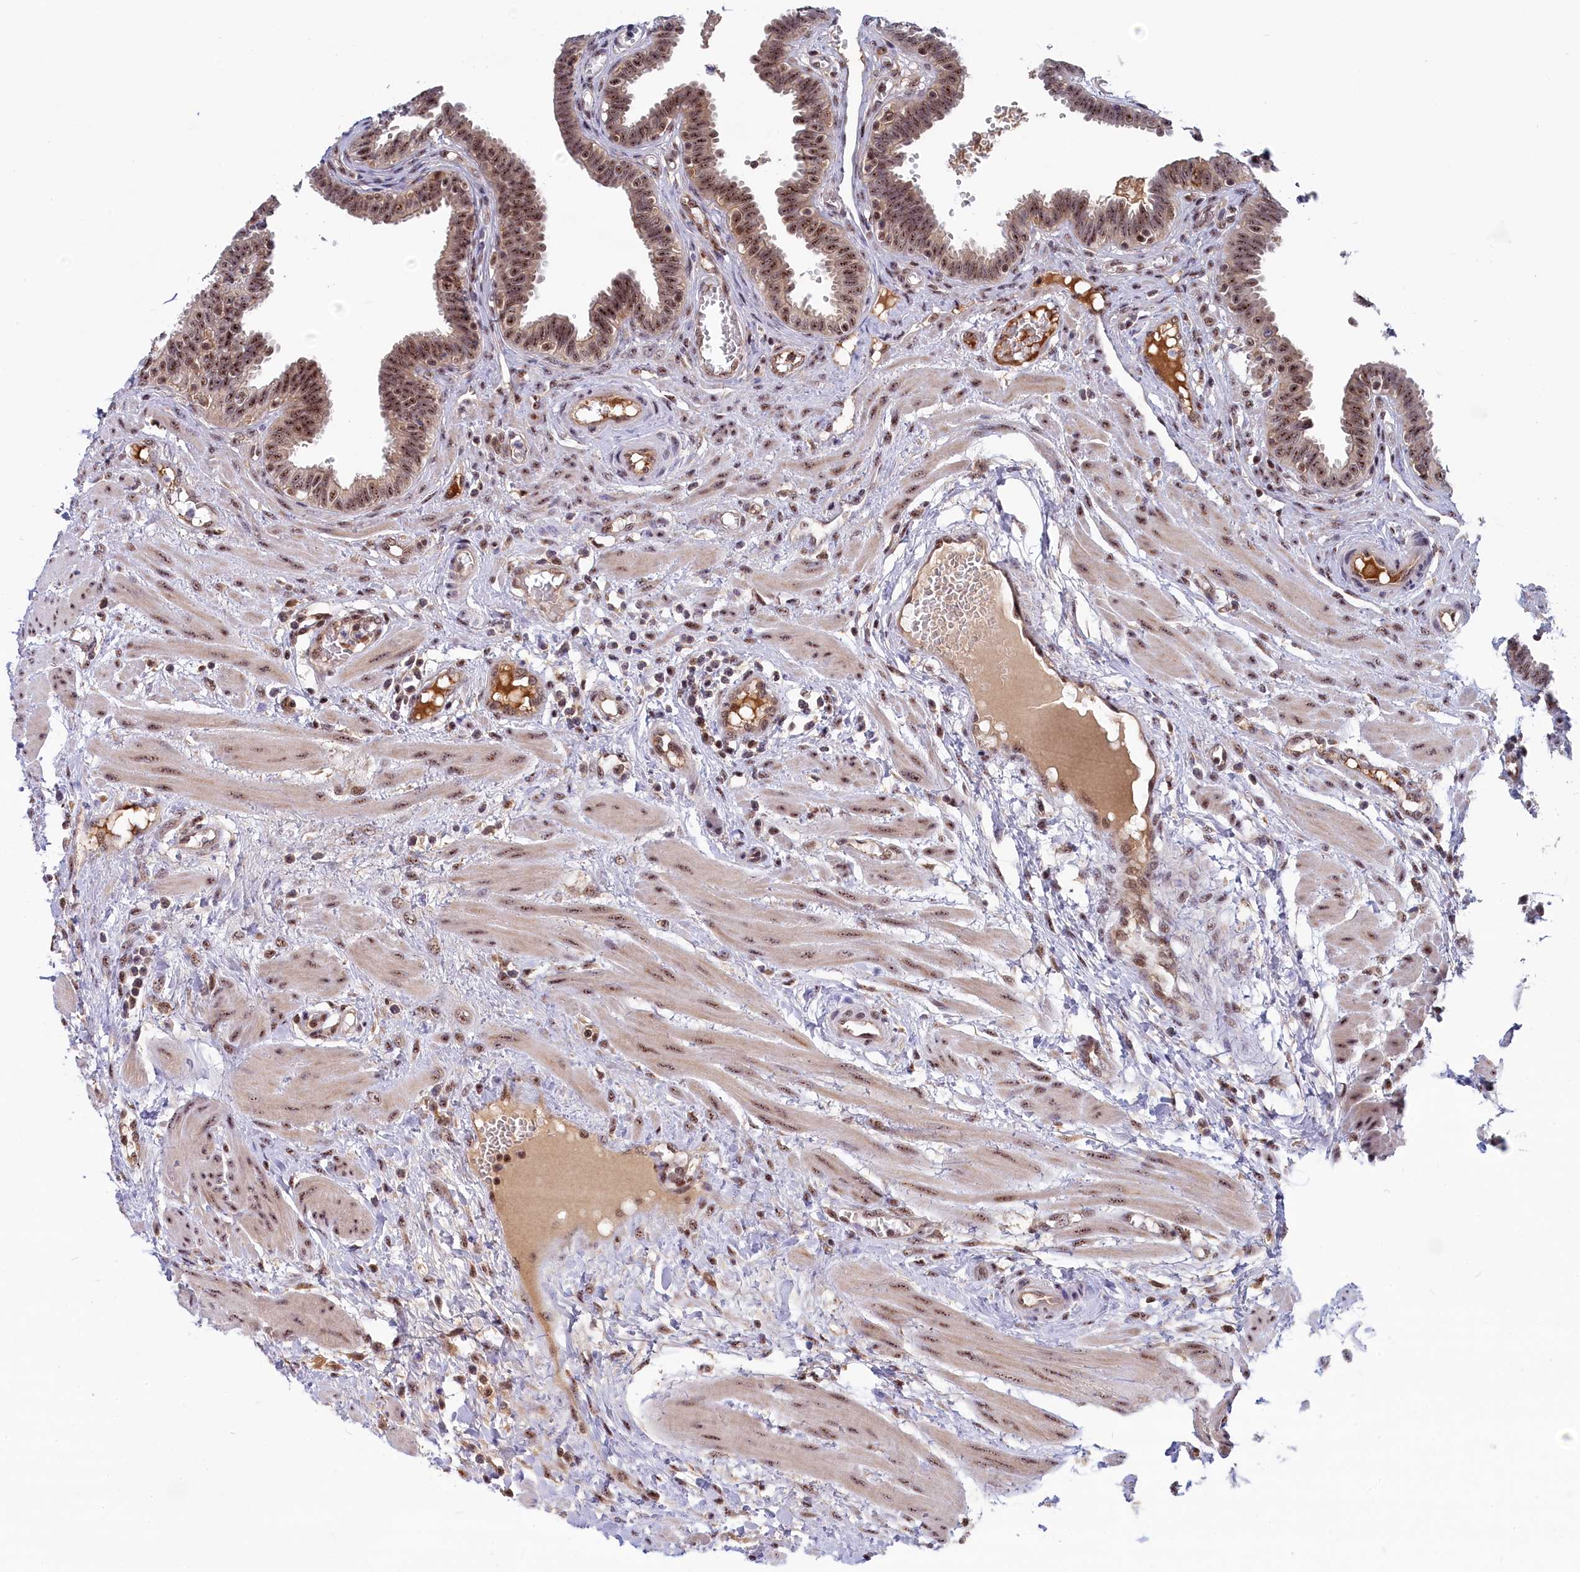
{"staining": {"intensity": "moderate", "quantity": ">75%", "location": "cytoplasmic/membranous,nuclear"}, "tissue": "fallopian tube", "cell_type": "Glandular cells", "image_type": "normal", "snomed": [{"axis": "morphology", "description": "Normal tissue, NOS"}, {"axis": "topography", "description": "Fallopian tube"}], "caption": "The histopathology image shows staining of benign fallopian tube, revealing moderate cytoplasmic/membranous,nuclear protein staining (brown color) within glandular cells. (DAB IHC with brightfield microscopy, high magnification).", "gene": "TAB1", "patient": {"sex": "female", "age": 32}}